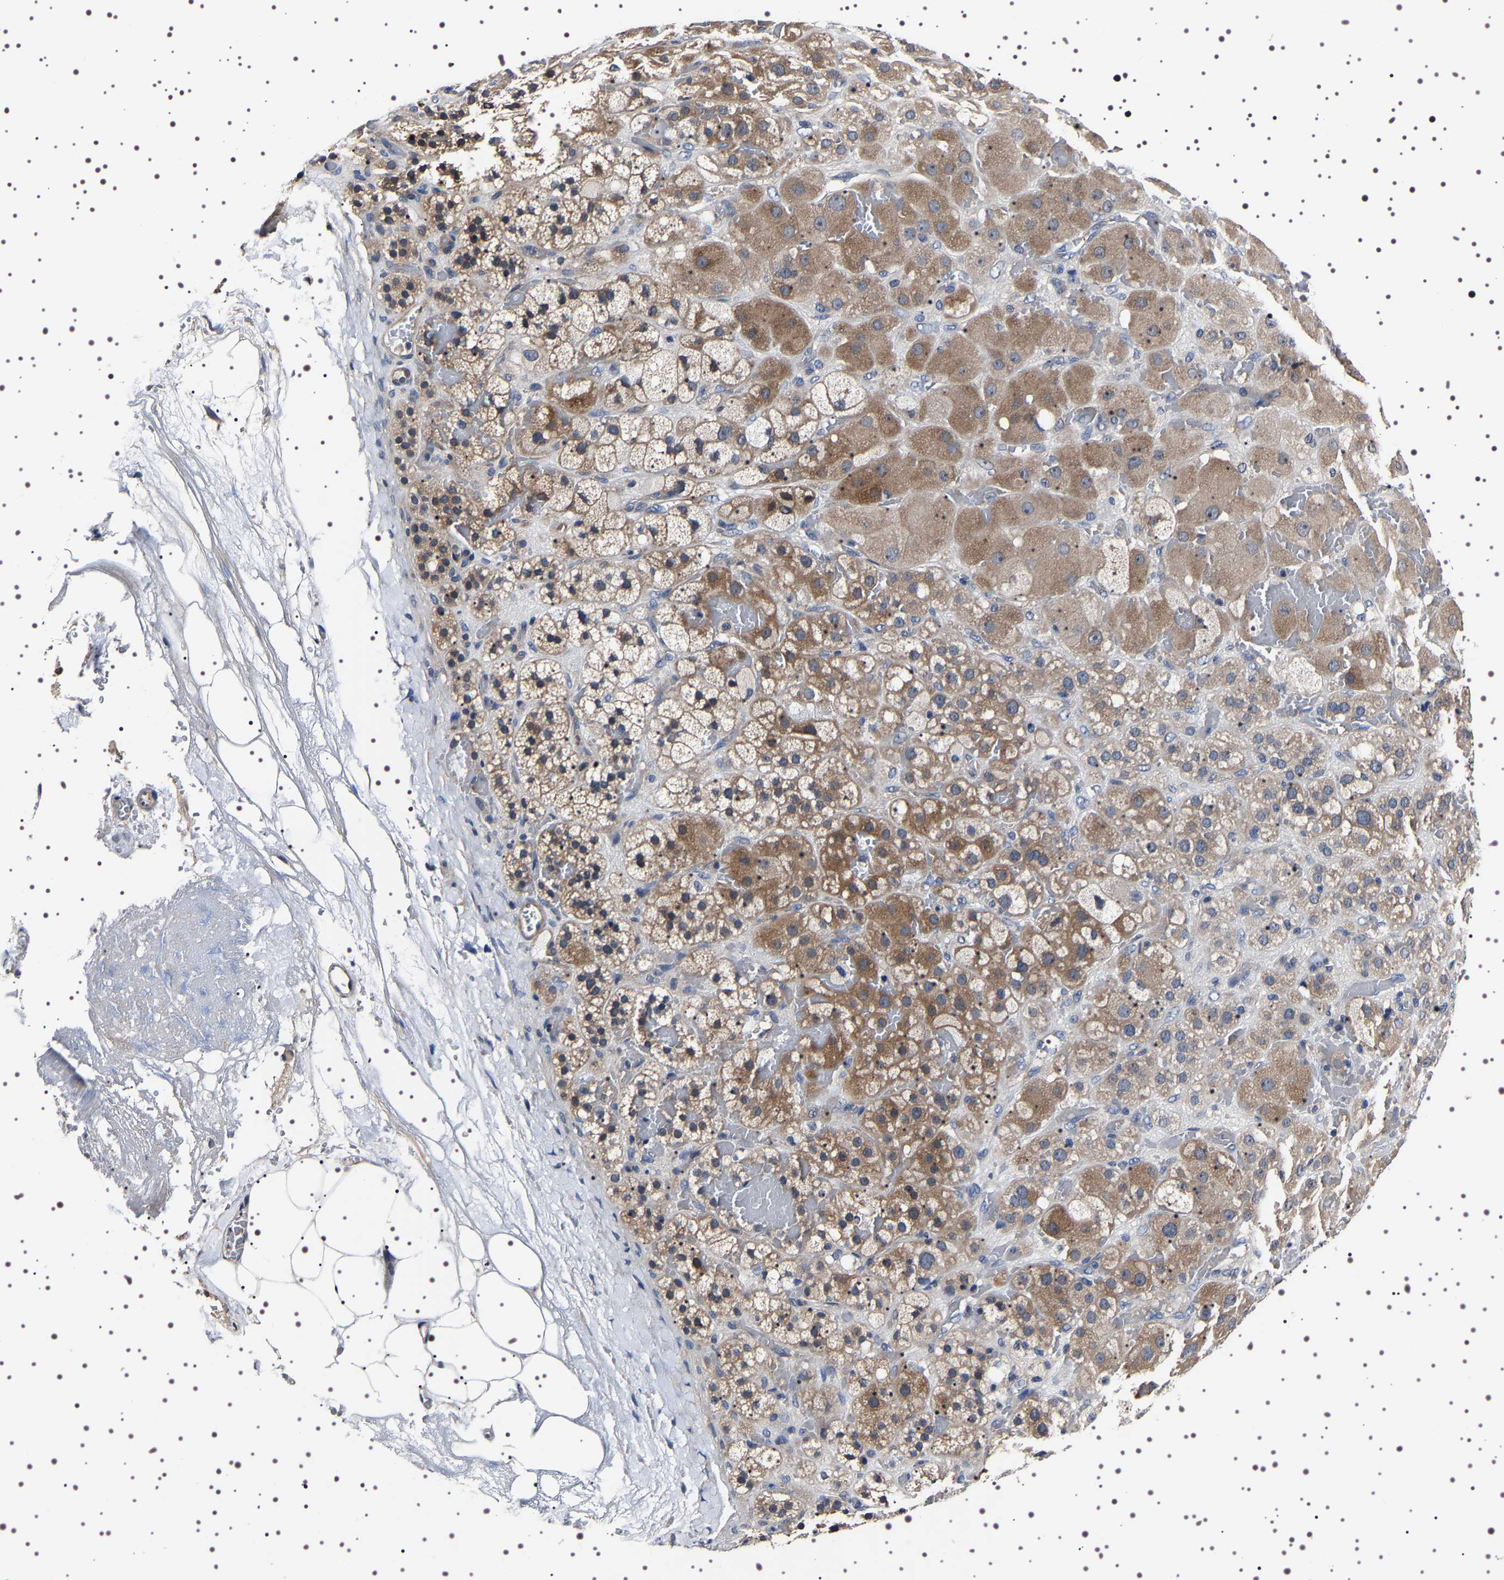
{"staining": {"intensity": "moderate", "quantity": ">75%", "location": "cytoplasmic/membranous"}, "tissue": "adrenal gland", "cell_type": "Glandular cells", "image_type": "normal", "snomed": [{"axis": "morphology", "description": "Normal tissue, NOS"}, {"axis": "topography", "description": "Adrenal gland"}], "caption": "An image showing moderate cytoplasmic/membranous expression in about >75% of glandular cells in normal adrenal gland, as visualized by brown immunohistochemical staining.", "gene": "TARBP1", "patient": {"sex": "female", "age": 47}}